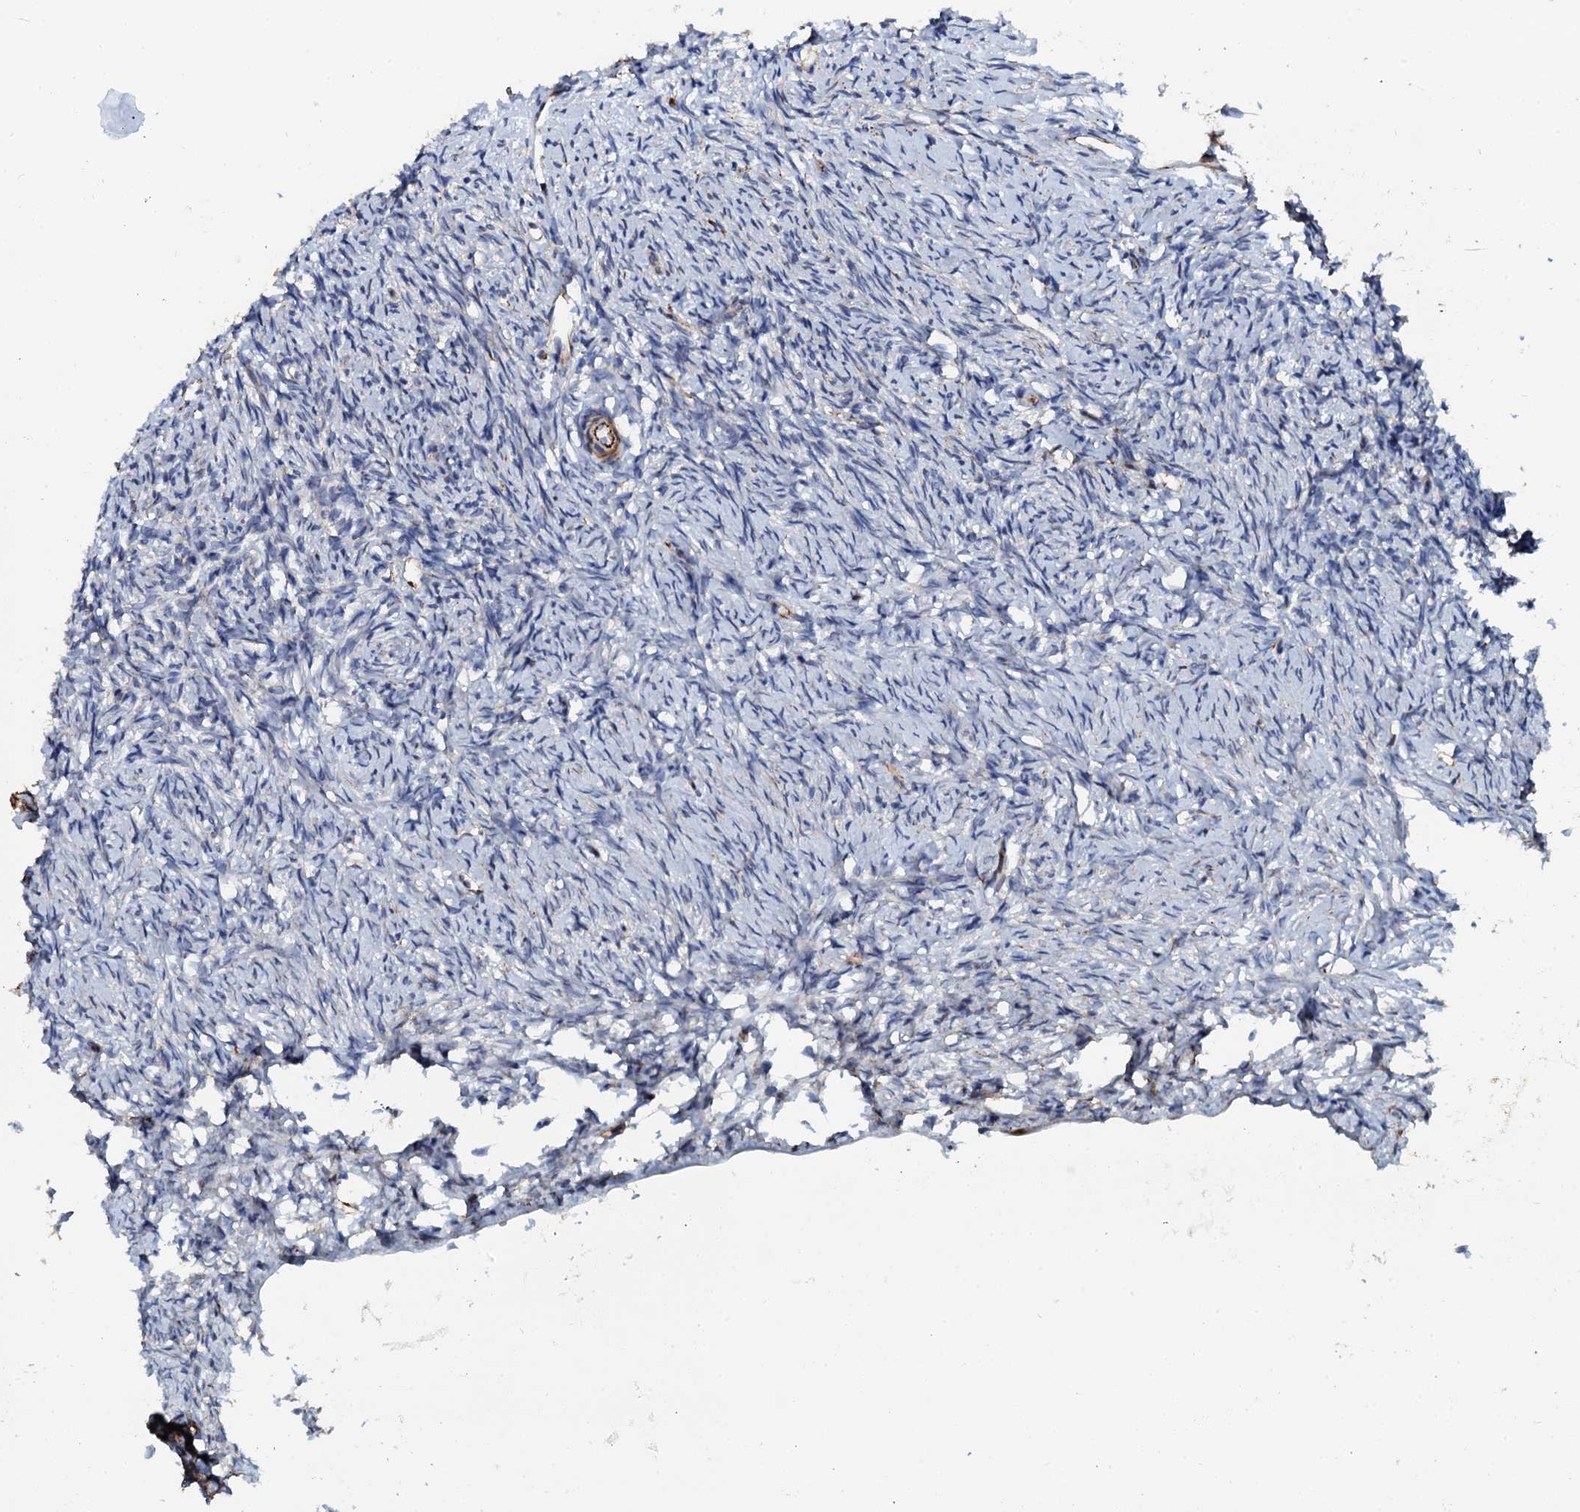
{"staining": {"intensity": "negative", "quantity": "none", "location": "none"}, "tissue": "ovary", "cell_type": "Ovarian stroma cells", "image_type": "normal", "snomed": [{"axis": "morphology", "description": "Normal tissue, NOS"}, {"axis": "topography", "description": "Ovary"}], "caption": "DAB immunohistochemical staining of benign ovary displays no significant staining in ovarian stroma cells.", "gene": "VAMP8", "patient": {"sex": "female", "age": 51}}